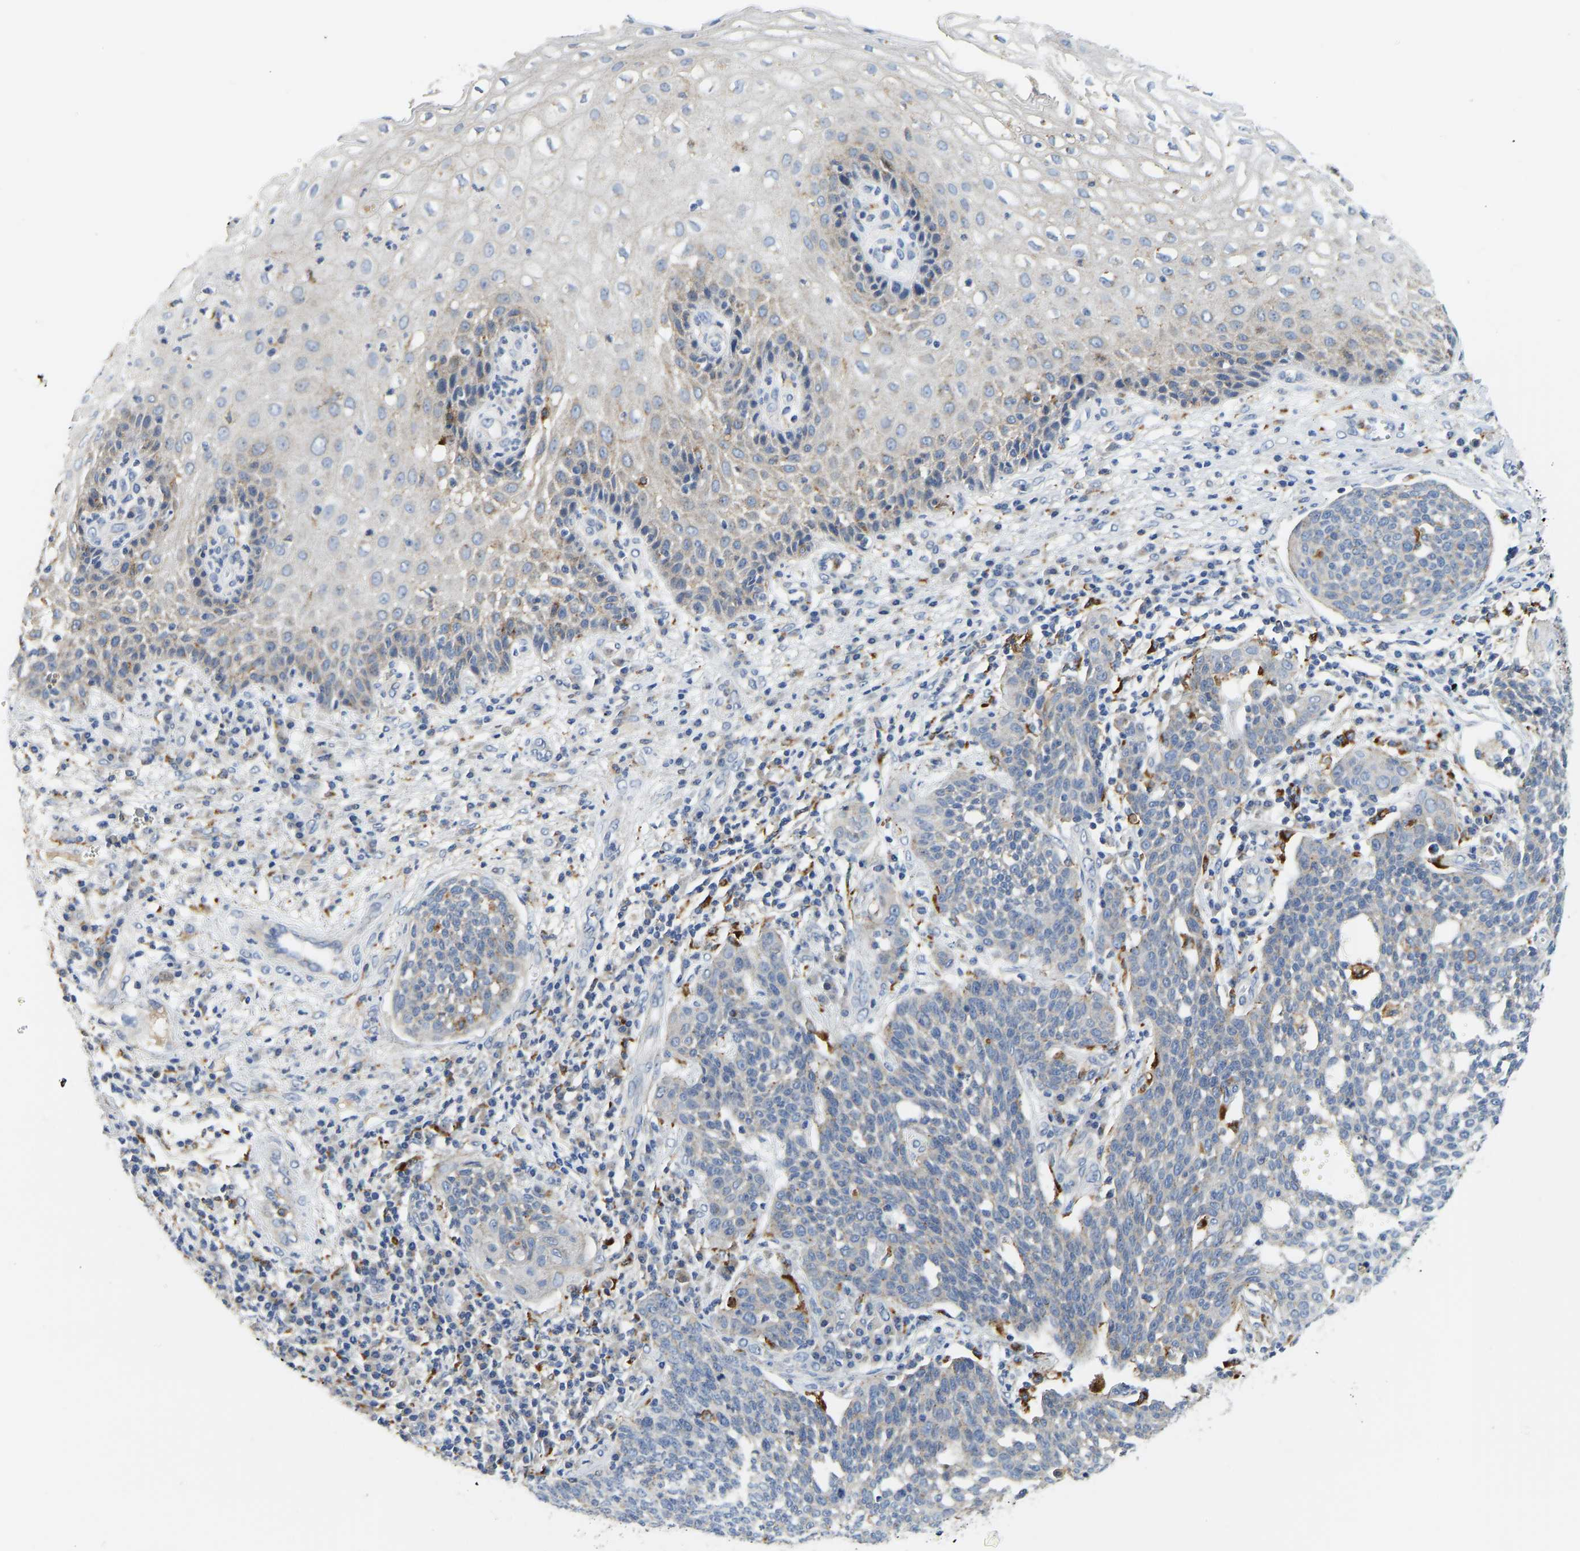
{"staining": {"intensity": "negative", "quantity": "none", "location": "none"}, "tissue": "cervical cancer", "cell_type": "Tumor cells", "image_type": "cancer", "snomed": [{"axis": "morphology", "description": "Squamous cell carcinoma, NOS"}, {"axis": "topography", "description": "Cervix"}], "caption": "This is an immunohistochemistry micrograph of human cervical squamous cell carcinoma. There is no staining in tumor cells.", "gene": "ATP6V1E1", "patient": {"sex": "female", "age": 34}}